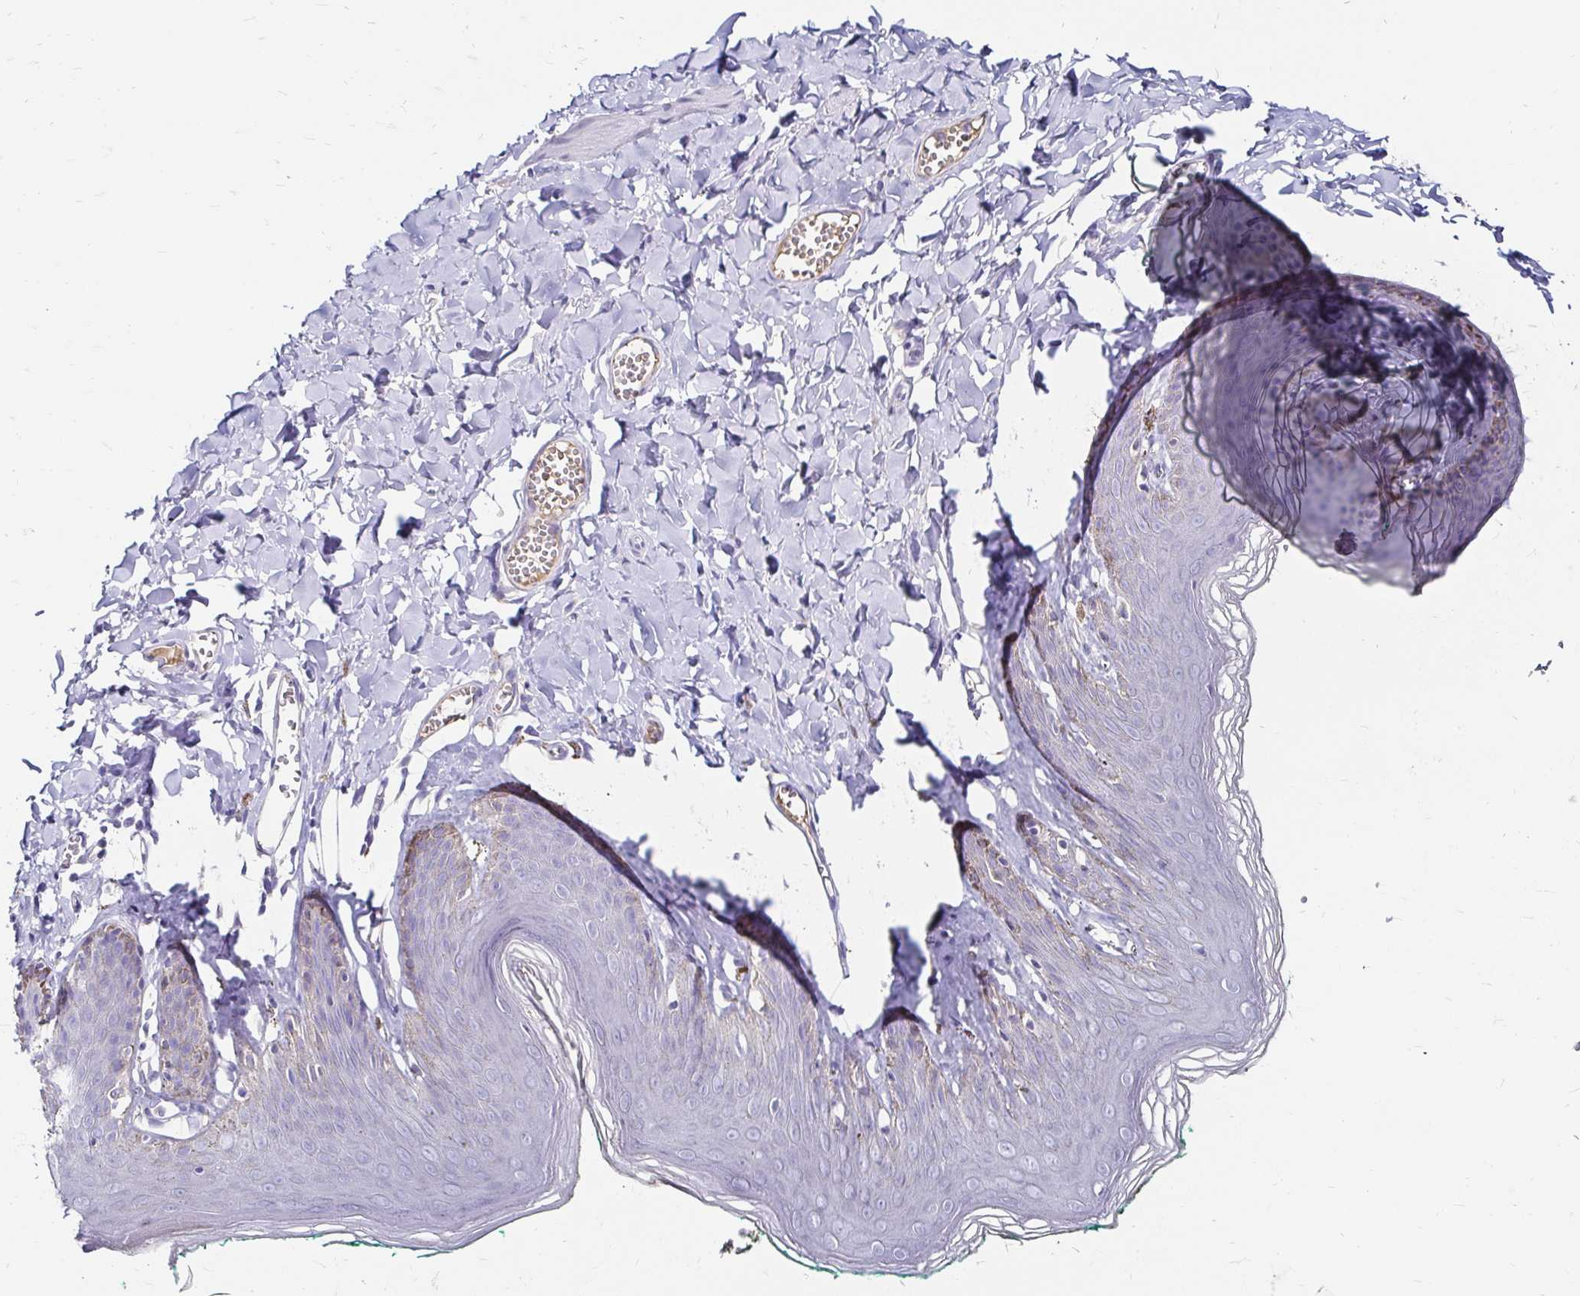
{"staining": {"intensity": "negative", "quantity": "none", "location": "none"}, "tissue": "skin", "cell_type": "Epidermal cells", "image_type": "normal", "snomed": [{"axis": "morphology", "description": "Normal tissue, NOS"}, {"axis": "topography", "description": "Vulva"}, {"axis": "topography", "description": "Peripheral nerve tissue"}], "caption": "Skin was stained to show a protein in brown. There is no significant positivity in epidermal cells. (Immunohistochemistry, brightfield microscopy, high magnification).", "gene": "SCG3", "patient": {"sex": "female", "age": 66}}